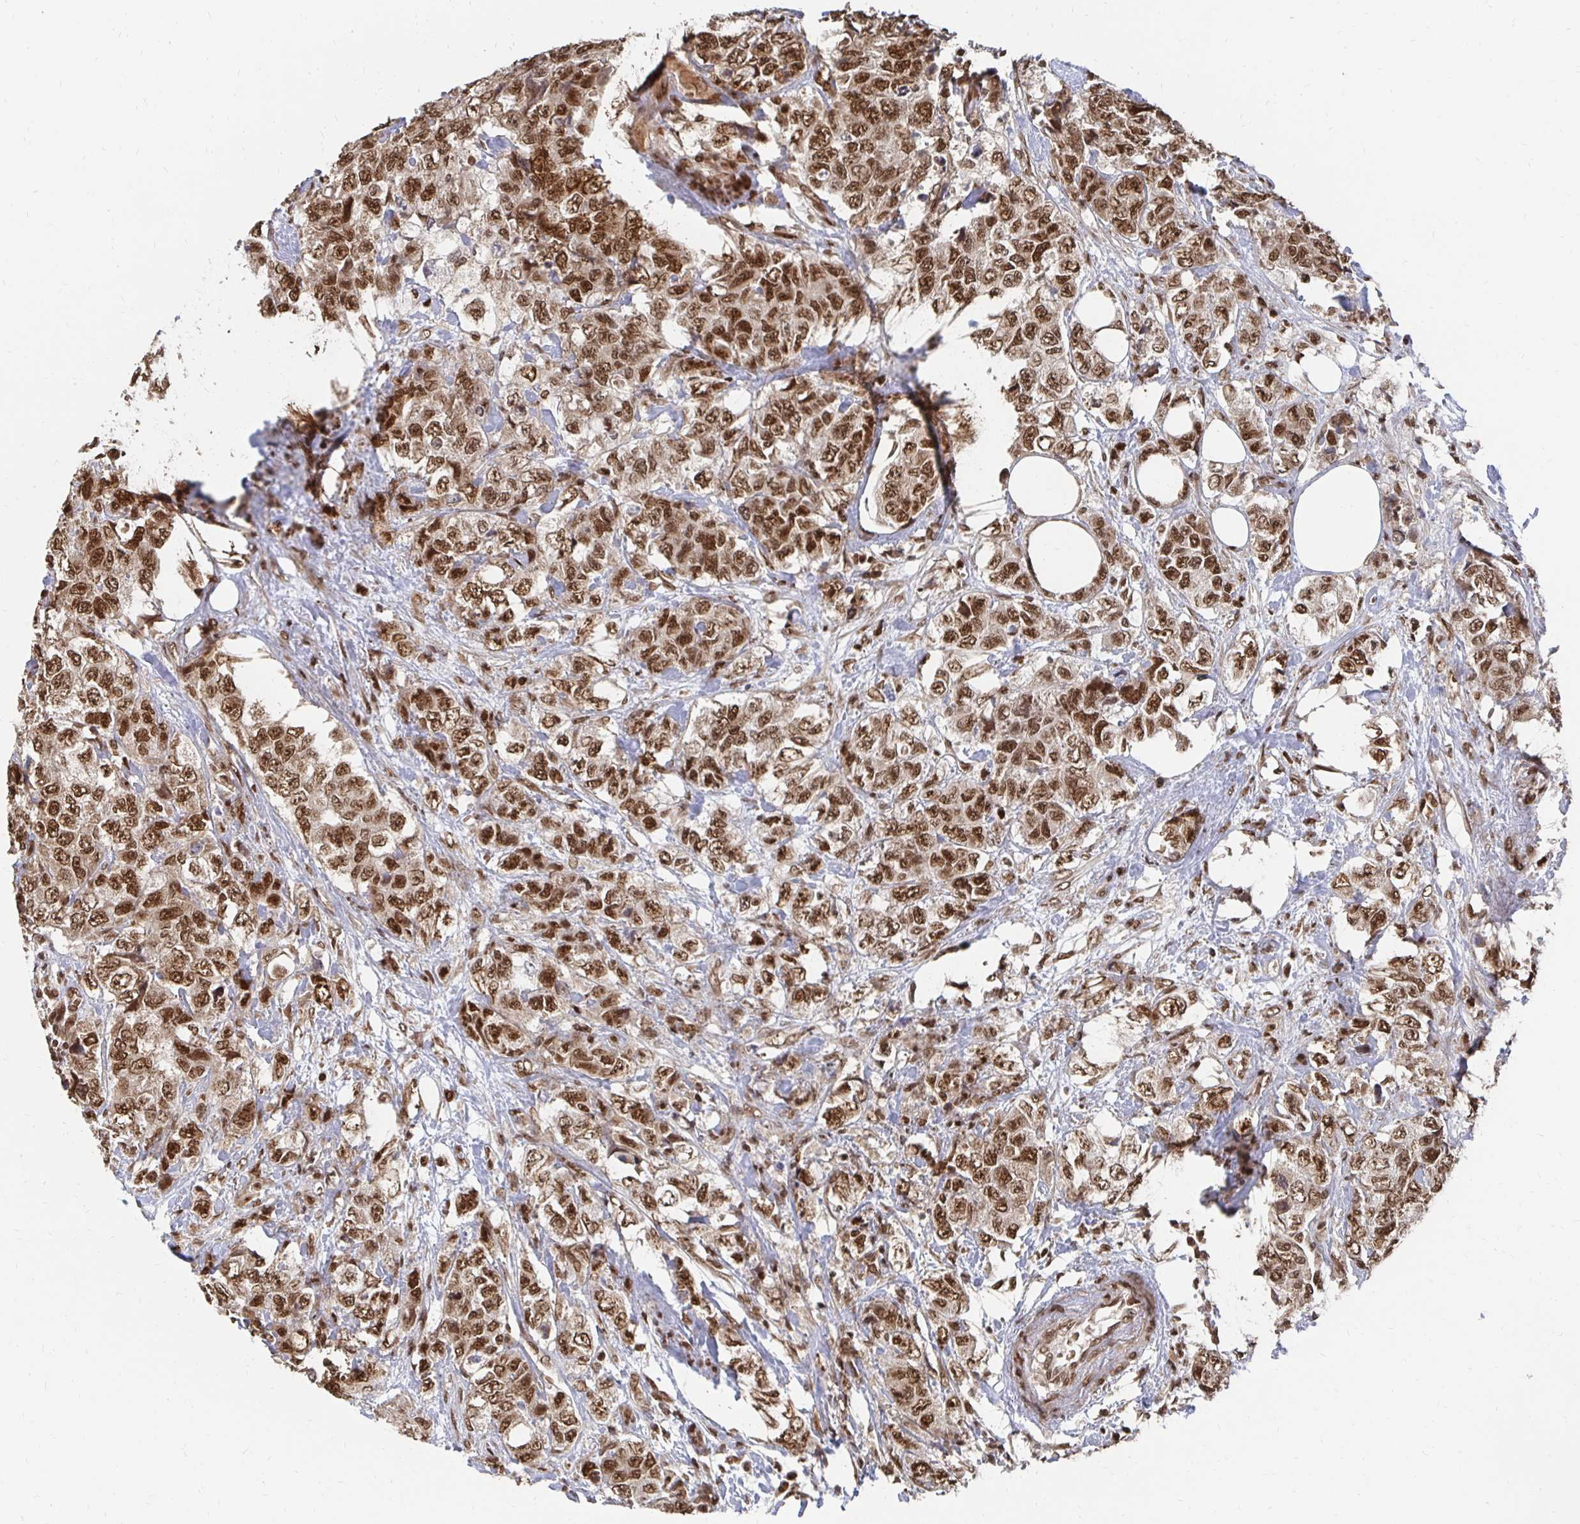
{"staining": {"intensity": "strong", "quantity": ">75%", "location": "nuclear"}, "tissue": "urothelial cancer", "cell_type": "Tumor cells", "image_type": "cancer", "snomed": [{"axis": "morphology", "description": "Urothelial carcinoma, High grade"}, {"axis": "topography", "description": "Urinary bladder"}], "caption": "DAB (3,3'-diaminobenzidine) immunohistochemical staining of urothelial carcinoma (high-grade) reveals strong nuclear protein staining in approximately >75% of tumor cells.", "gene": "GTF3C6", "patient": {"sex": "female", "age": 78}}